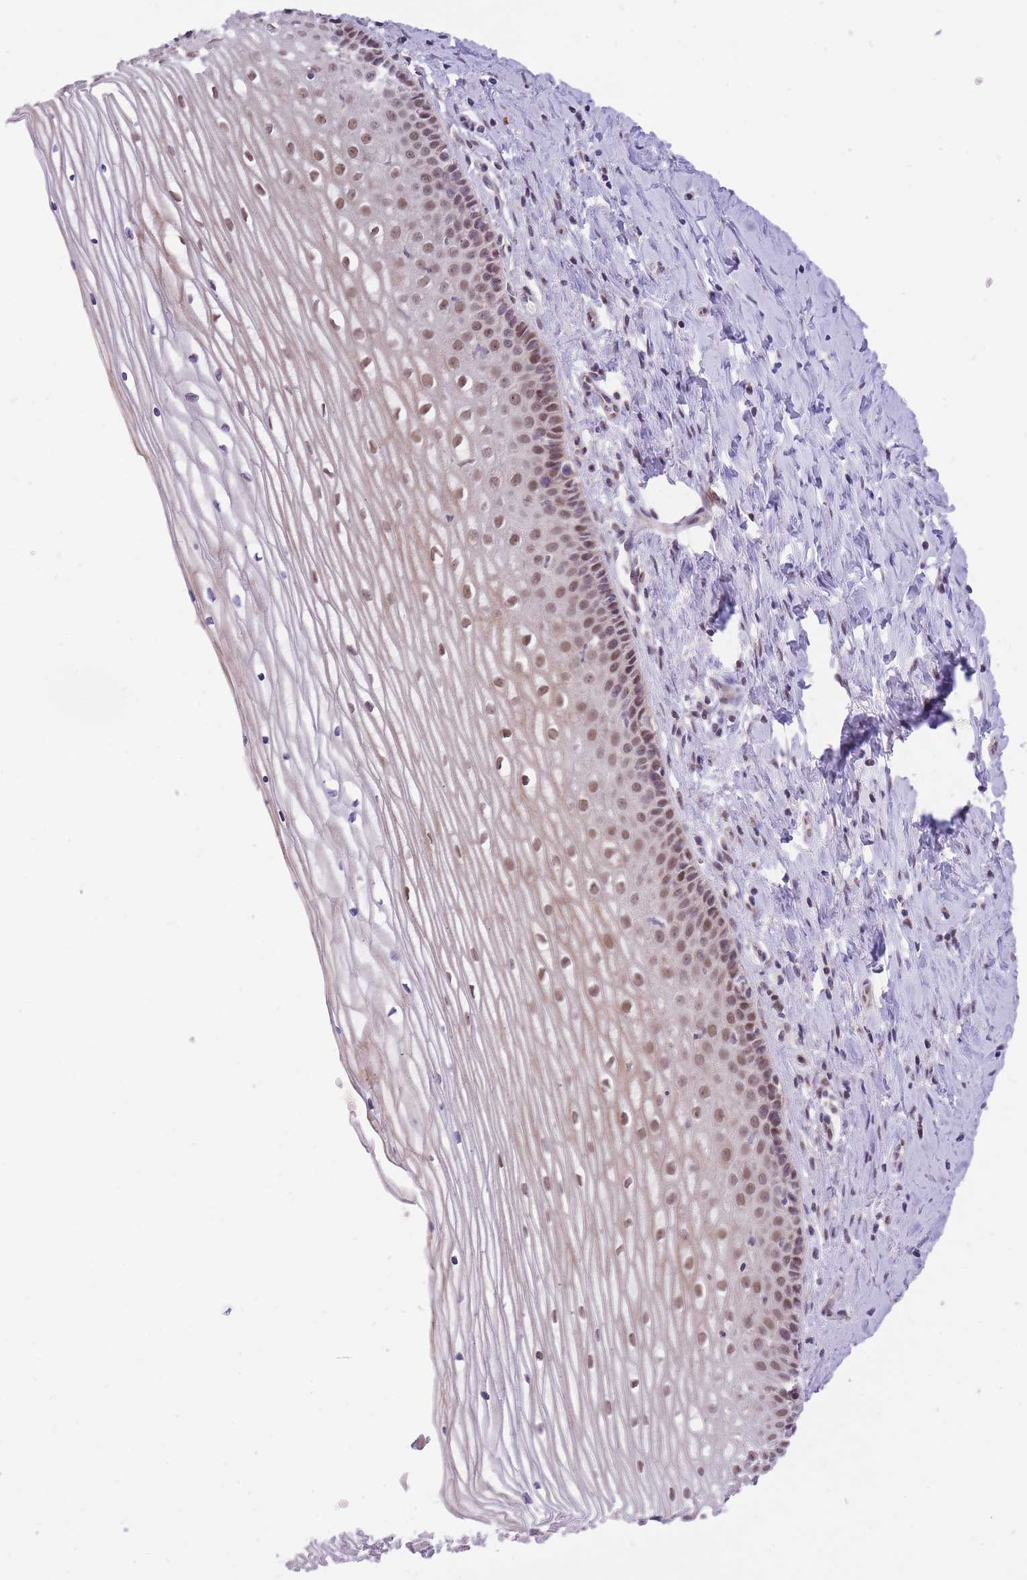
{"staining": {"intensity": "moderate", "quantity": "<25%", "location": "nuclear"}, "tissue": "cervix", "cell_type": "Glandular cells", "image_type": "normal", "snomed": [{"axis": "morphology", "description": "Normal tissue, NOS"}, {"axis": "topography", "description": "Cervix"}], "caption": "This is a photomicrograph of IHC staining of unremarkable cervix, which shows moderate expression in the nuclear of glandular cells.", "gene": "MINDY2", "patient": {"sex": "female", "age": 47}}